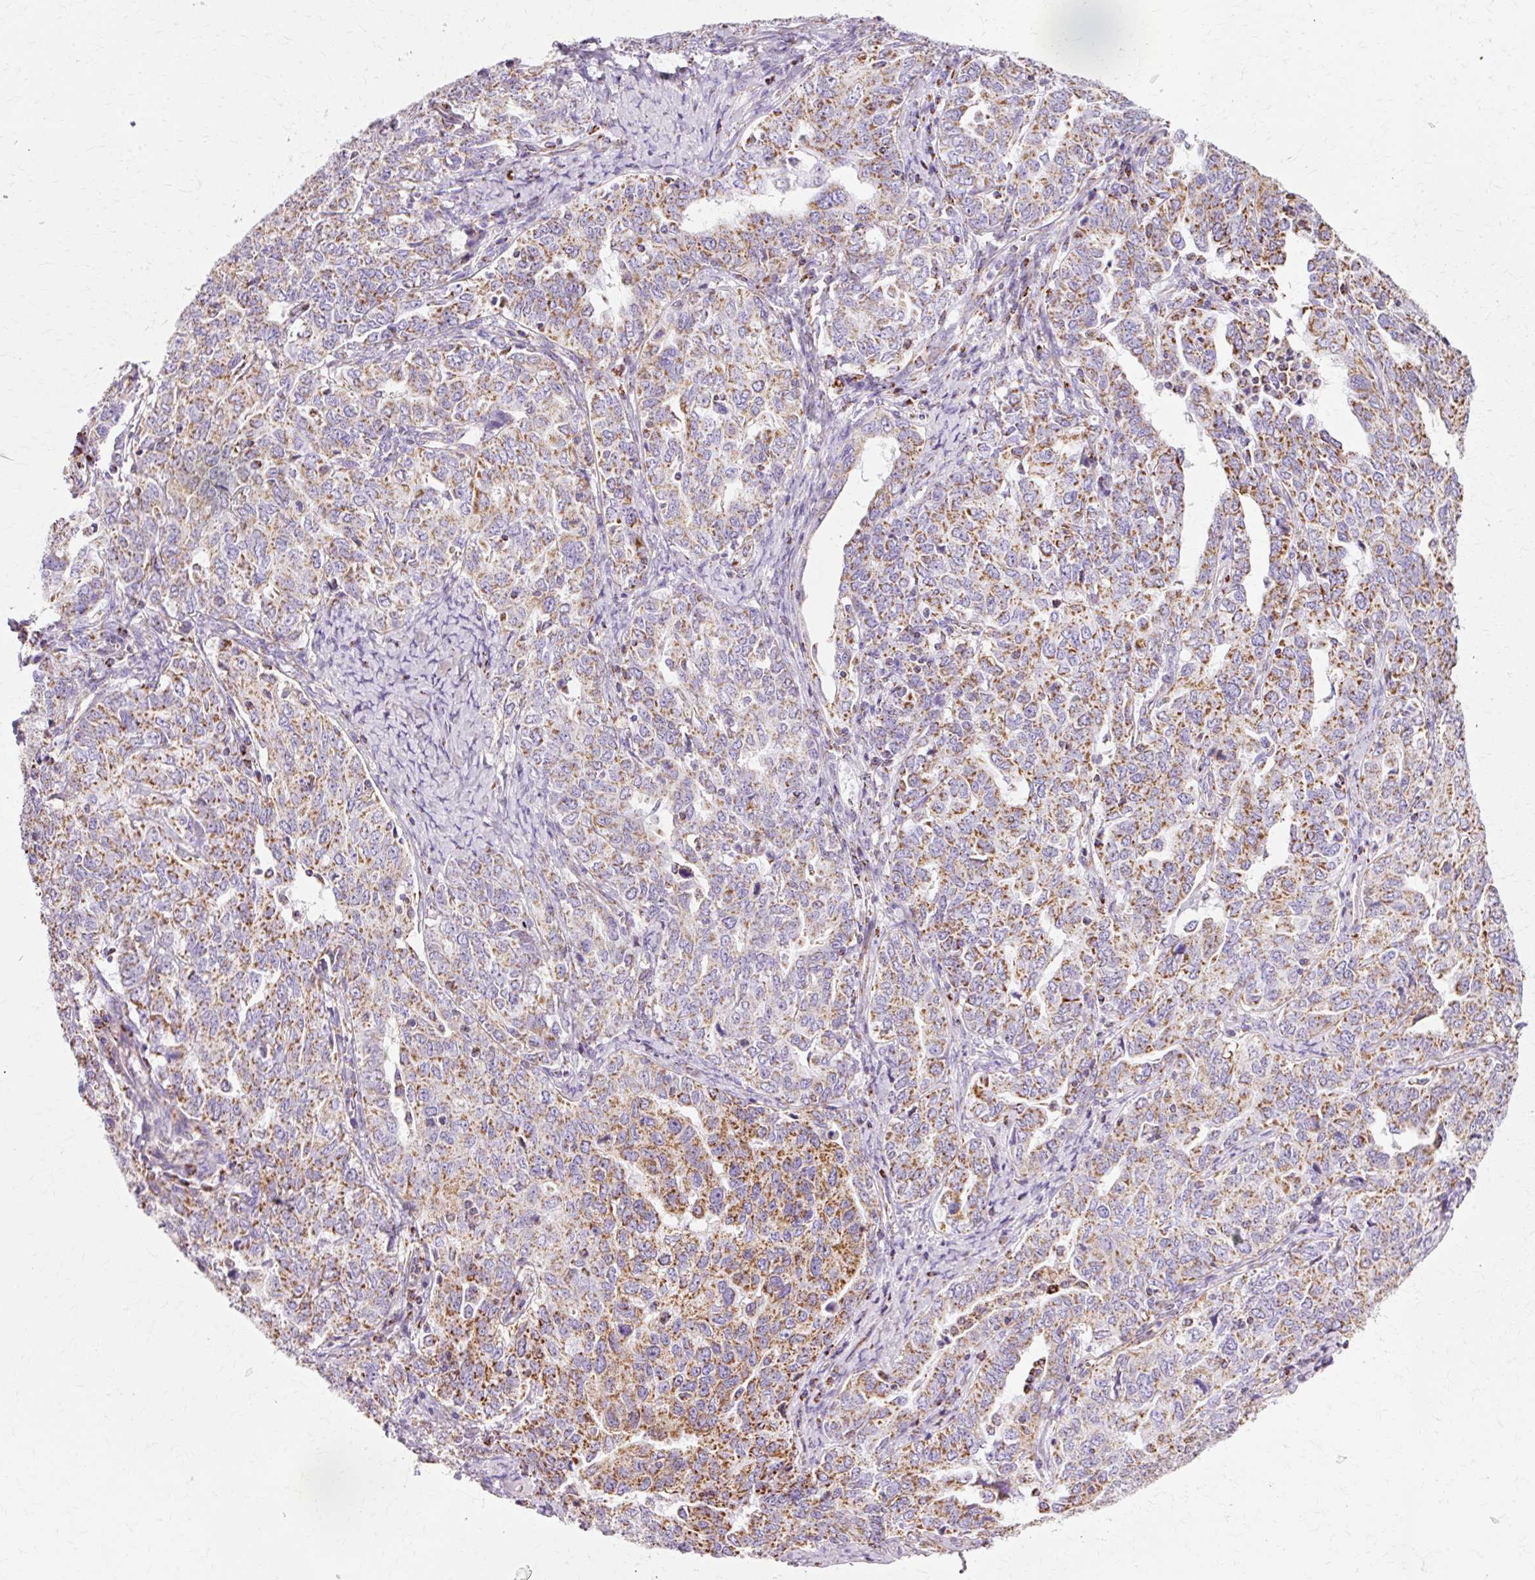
{"staining": {"intensity": "moderate", "quantity": ">75%", "location": "cytoplasmic/membranous"}, "tissue": "ovarian cancer", "cell_type": "Tumor cells", "image_type": "cancer", "snomed": [{"axis": "morphology", "description": "Carcinoma, endometroid"}, {"axis": "topography", "description": "Ovary"}], "caption": "A photomicrograph of ovarian endometroid carcinoma stained for a protein exhibits moderate cytoplasmic/membranous brown staining in tumor cells.", "gene": "ATP5PO", "patient": {"sex": "female", "age": 62}}